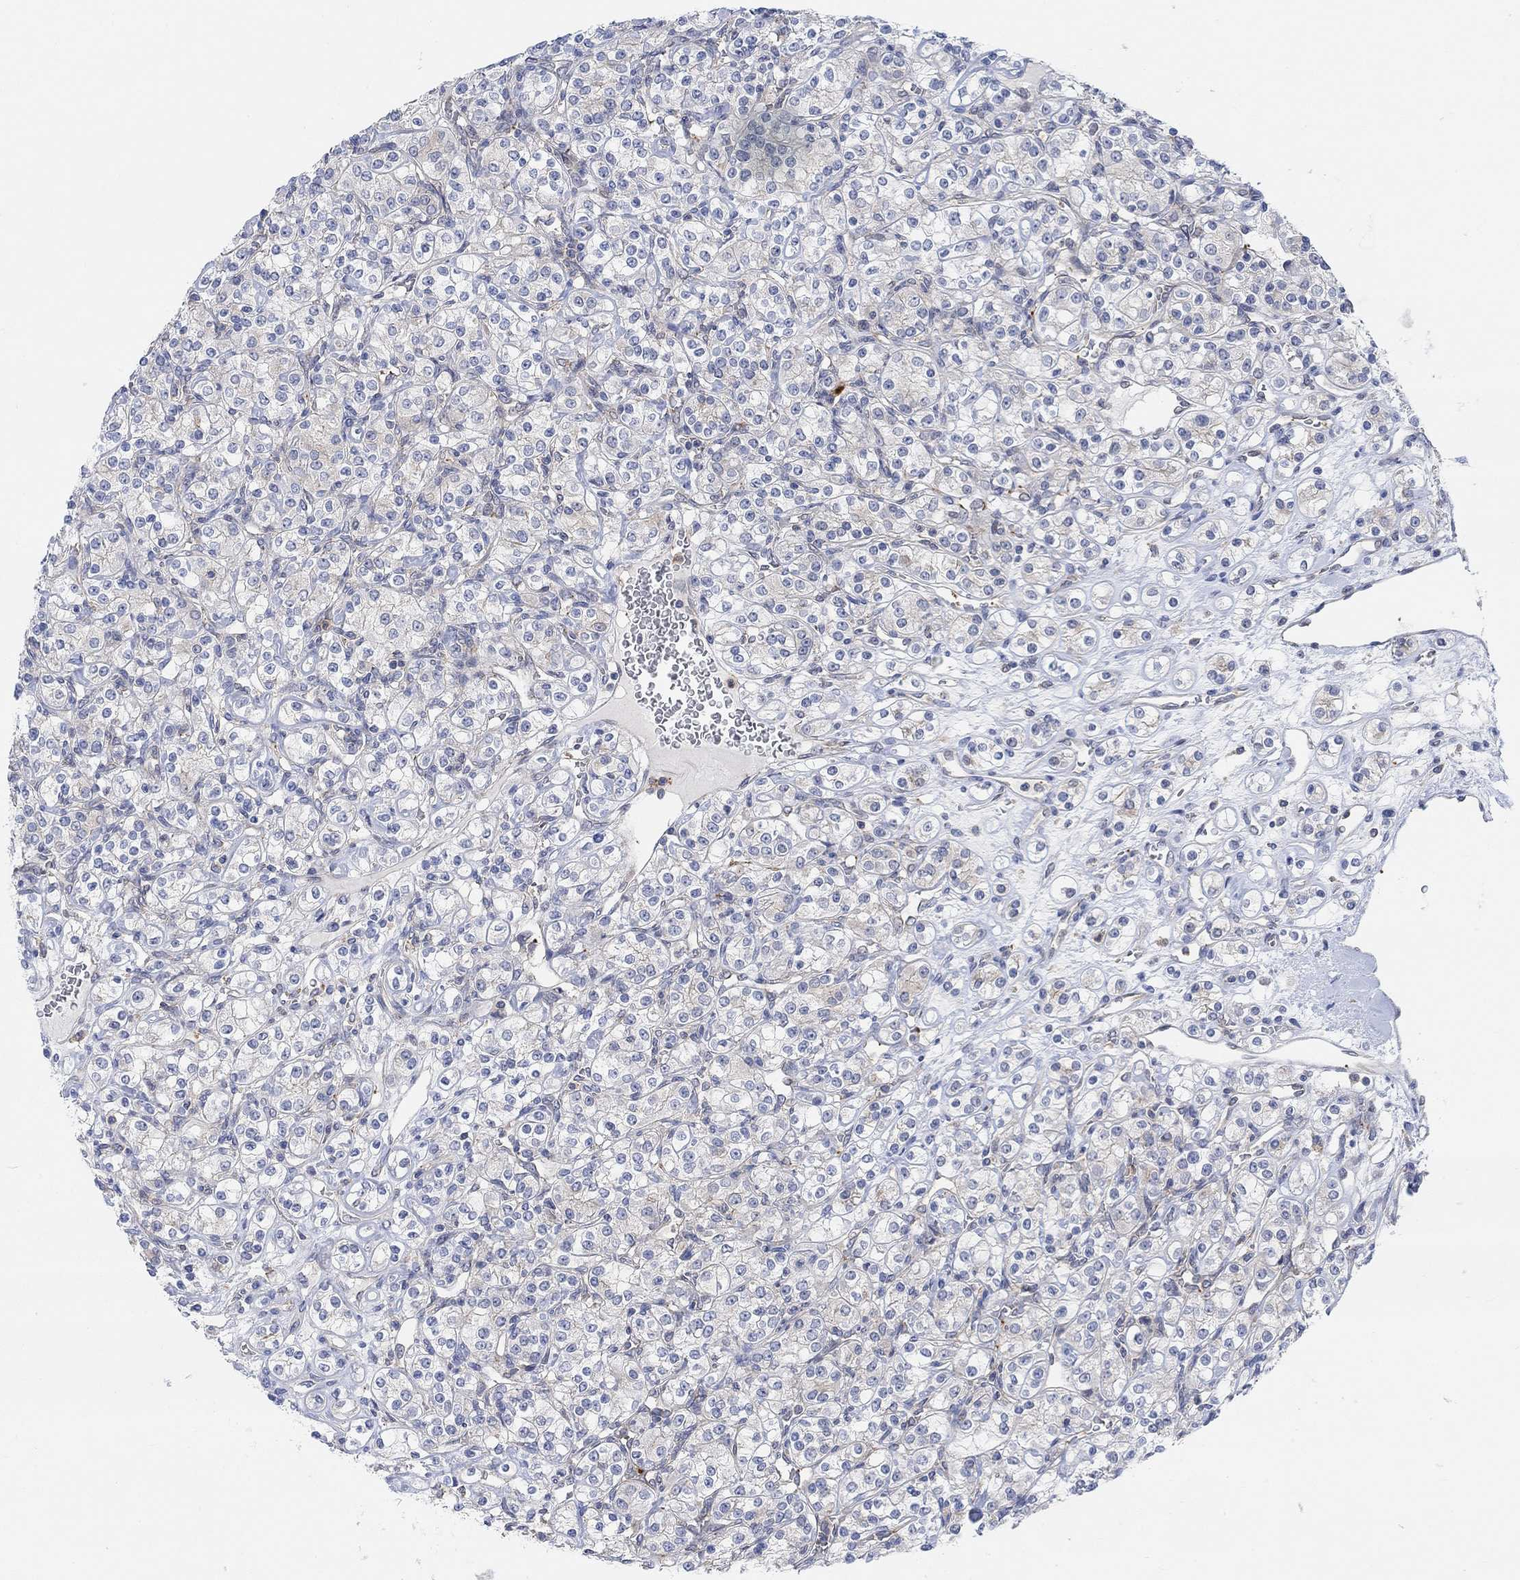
{"staining": {"intensity": "negative", "quantity": "none", "location": "none"}, "tissue": "renal cancer", "cell_type": "Tumor cells", "image_type": "cancer", "snomed": [{"axis": "morphology", "description": "Adenocarcinoma, NOS"}, {"axis": "topography", "description": "Kidney"}], "caption": "Tumor cells show no significant protein expression in adenocarcinoma (renal).", "gene": "PMFBP1", "patient": {"sex": "male", "age": 77}}